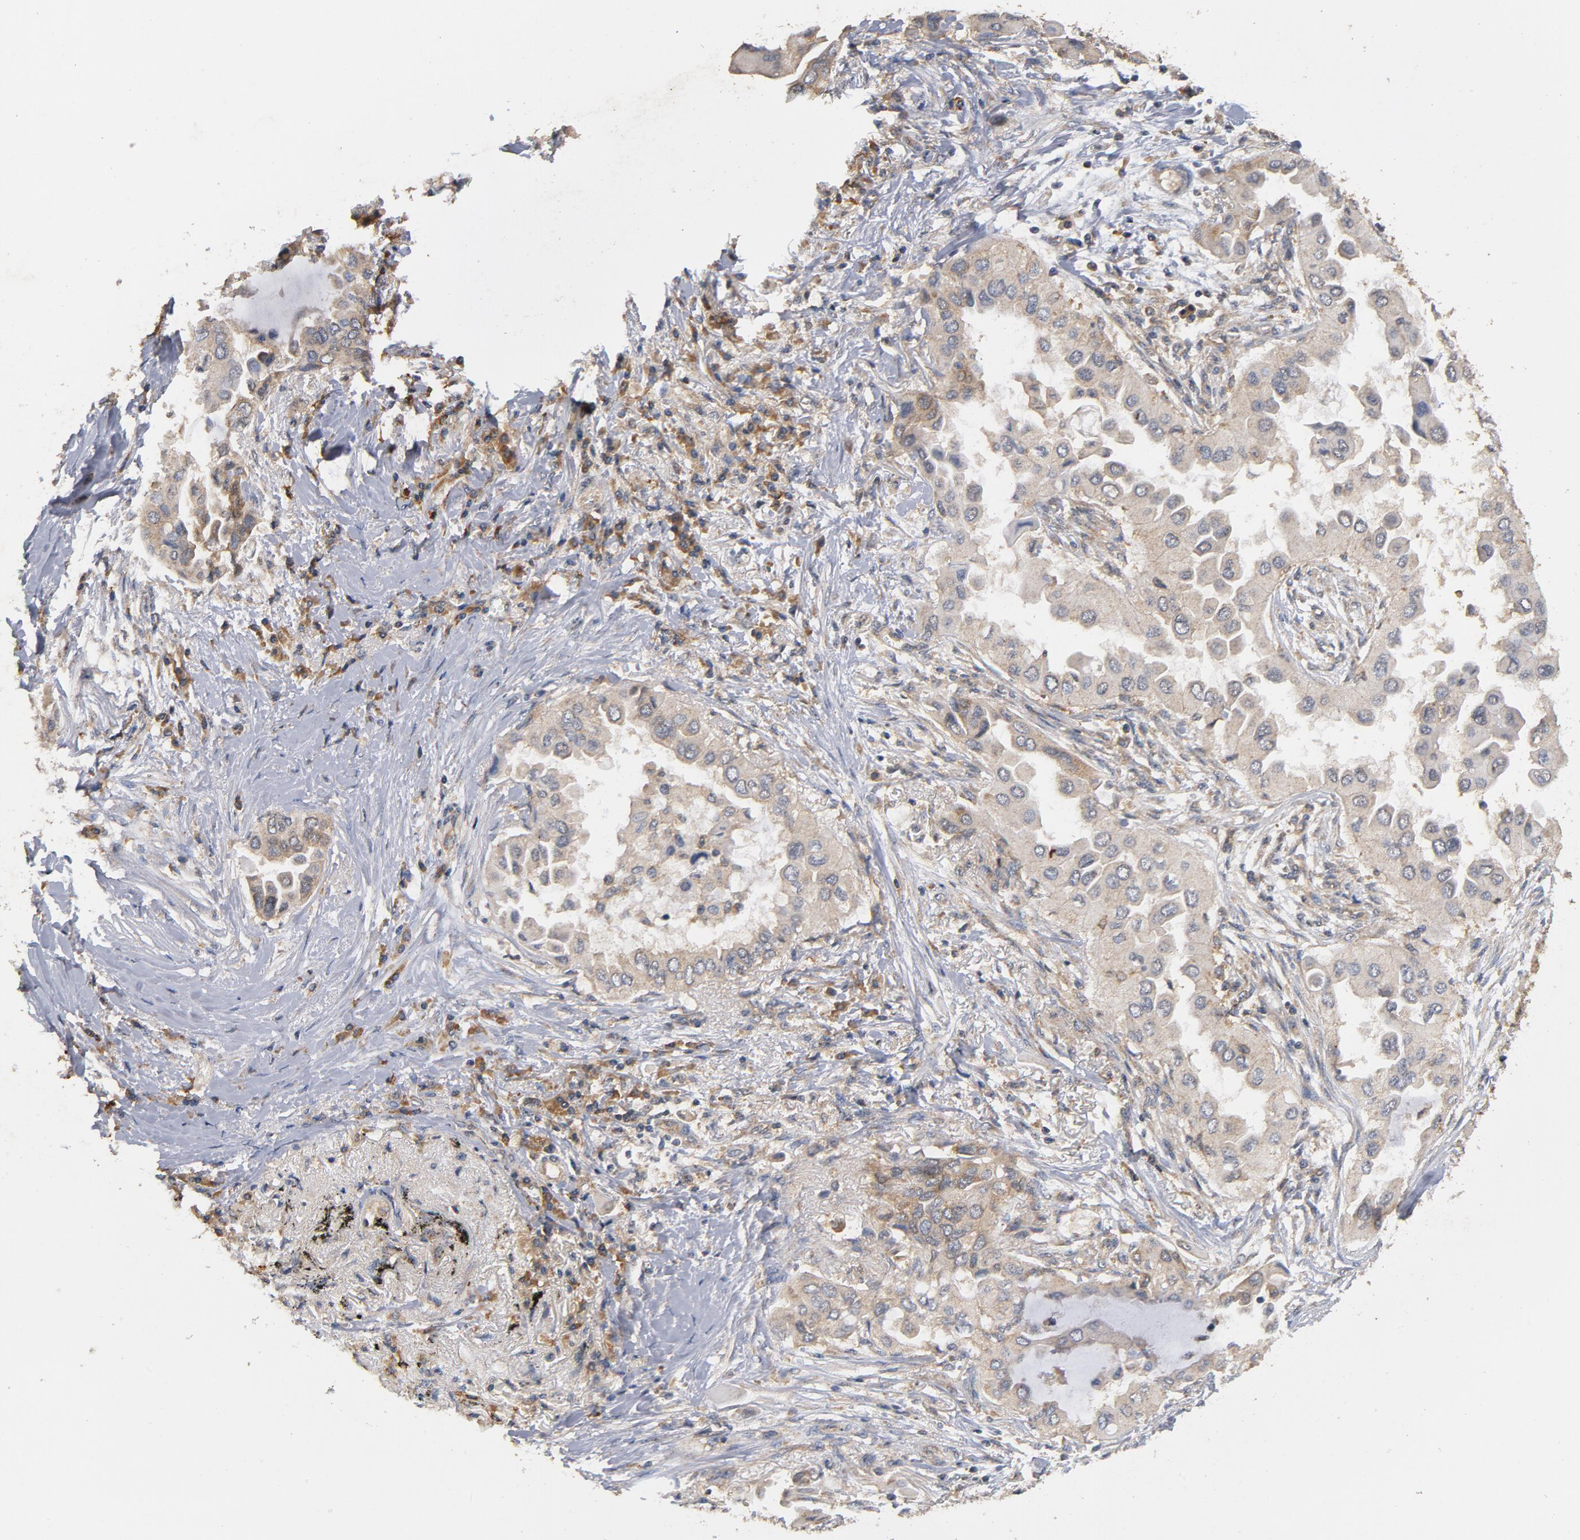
{"staining": {"intensity": "weak", "quantity": ">75%", "location": "cytoplasmic/membranous"}, "tissue": "lung cancer", "cell_type": "Tumor cells", "image_type": "cancer", "snomed": [{"axis": "morphology", "description": "Inflammation, NOS"}, {"axis": "morphology", "description": "Squamous cell carcinoma, NOS"}, {"axis": "topography", "description": "Lymph node"}, {"axis": "topography", "description": "Soft tissue"}, {"axis": "topography", "description": "Lung"}], "caption": "Squamous cell carcinoma (lung) stained with immunohistochemistry reveals weak cytoplasmic/membranous staining in about >75% of tumor cells.", "gene": "DDX6", "patient": {"sex": "male", "age": 66}}